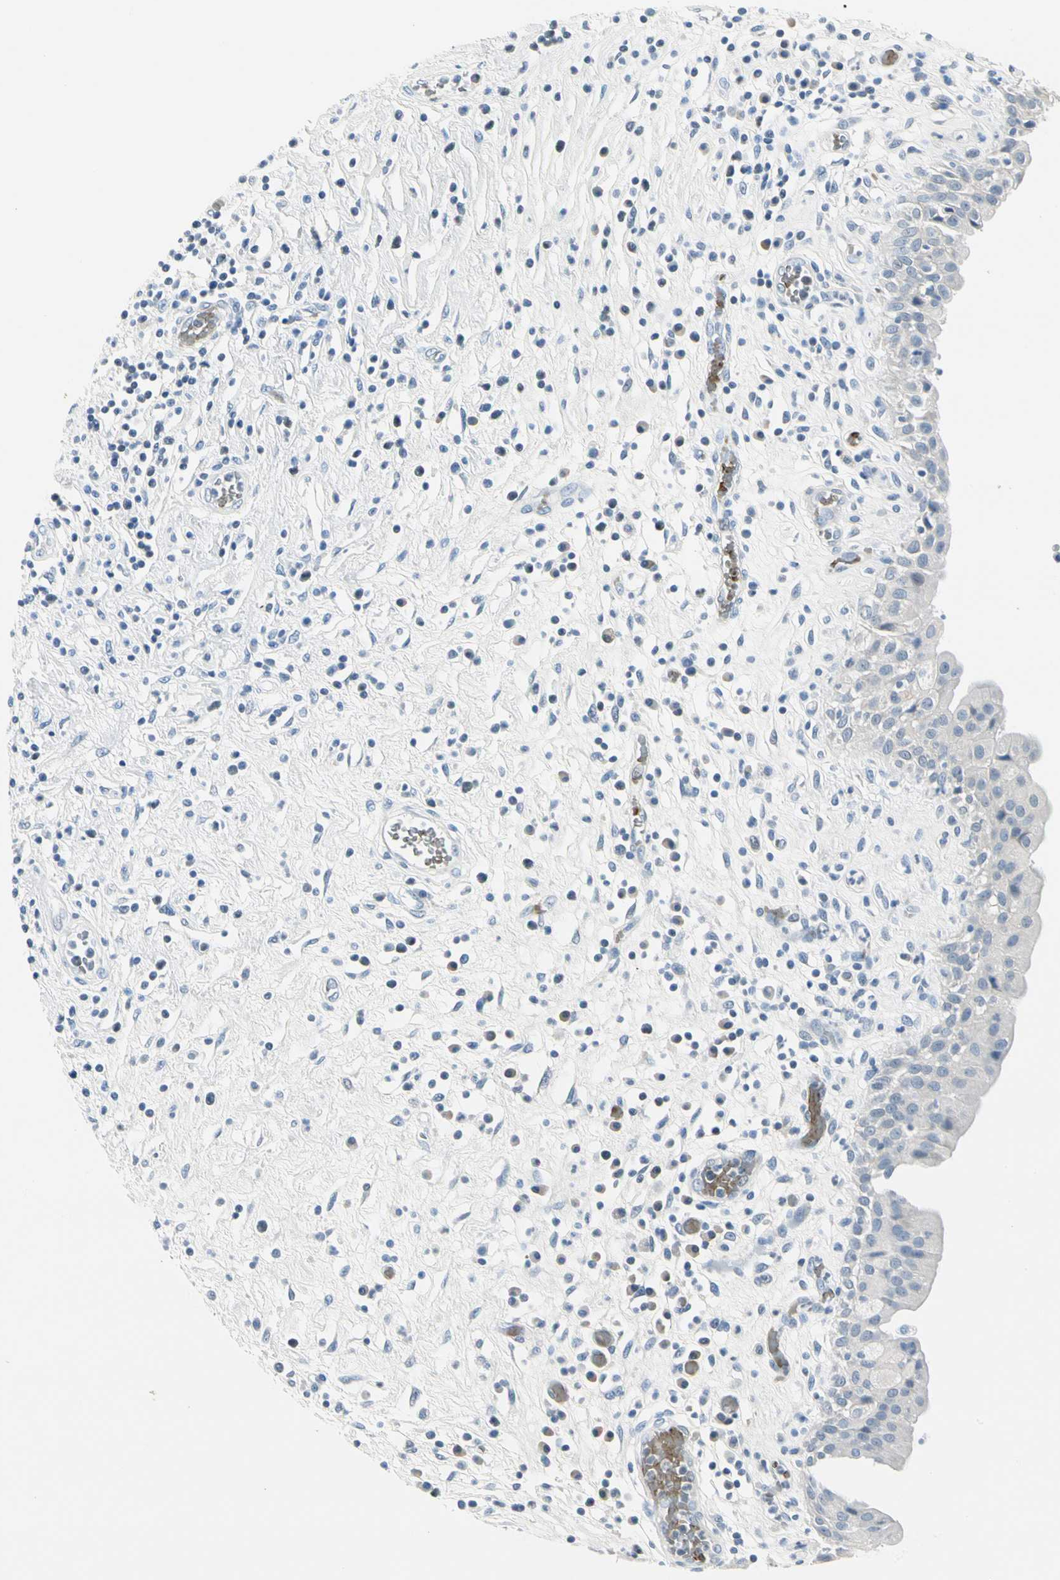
{"staining": {"intensity": "negative", "quantity": "none", "location": "none"}, "tissue": "urinary bladder", "cell_type": "Urothelial cells", "image_type": "normal", "snomed": [{"axis": "morphology", "description": "Normal tissue, NOS"}, {"axis": "topography", "description": "Urinary bladder"}], "caption": "This is an IHC micrograph of unremarkable urinary bladder. There is no expression in urothelial cells.", "gene": "CA1", "patient": {"sex": "female", "age": 85}}